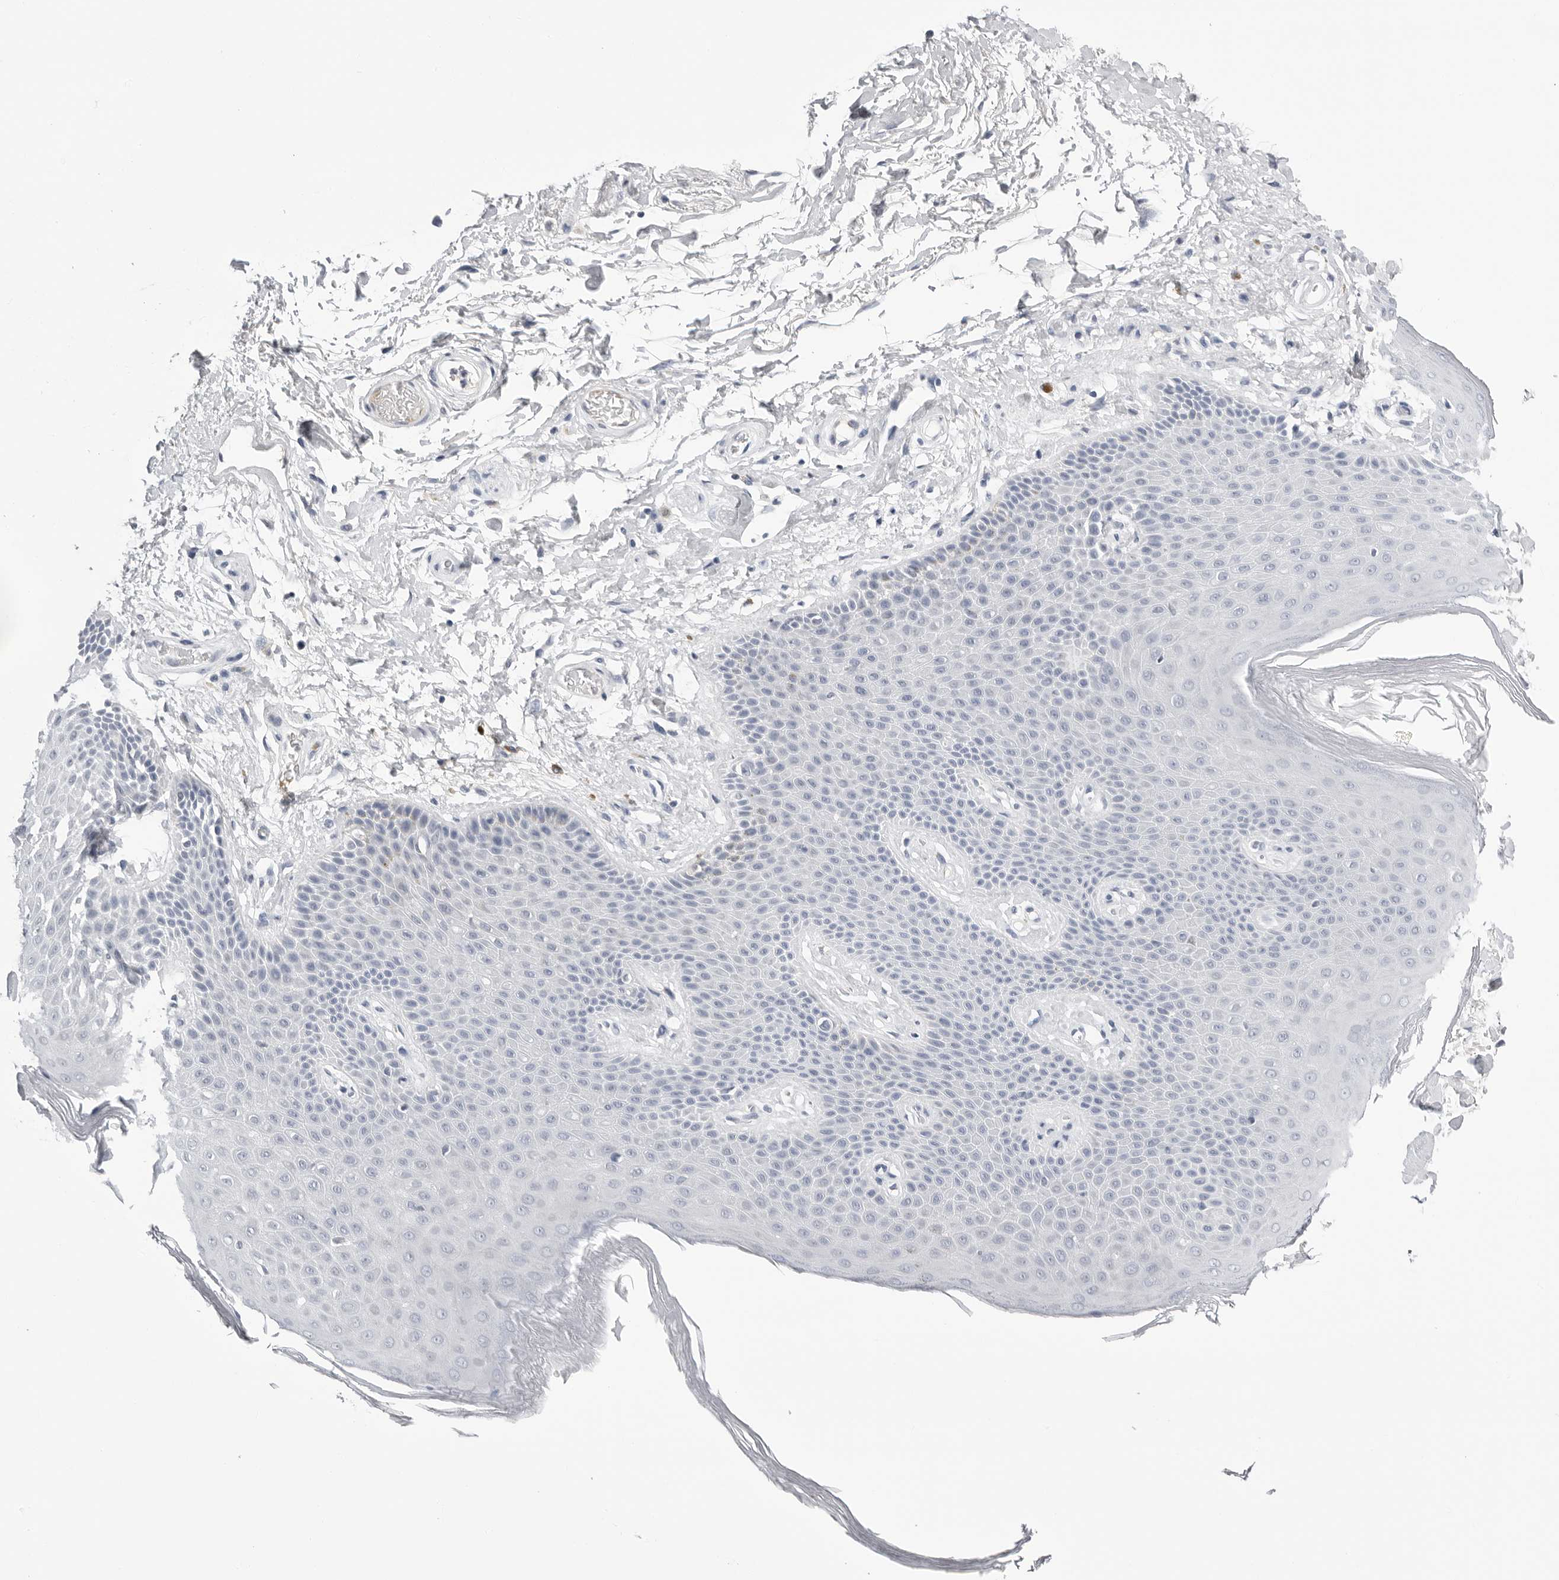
{"staining": {"intensity": "negative", "quantity": "none", "location": "none"}, "tissue": "skin", "cell_type": "Epidermal cells", "image_type": "normal", "snomed": [{"axis": "morphology", "description": "Normal tissue, NOS"}, {"axis": "topography", "description": "Anal"}], "caption": "This is a image of immunohistochemistry staining of normal skin, which shows no expression in epidermal cells.", "gene": "ZNF502", "patient": {"sex": "male", "age": 74}}